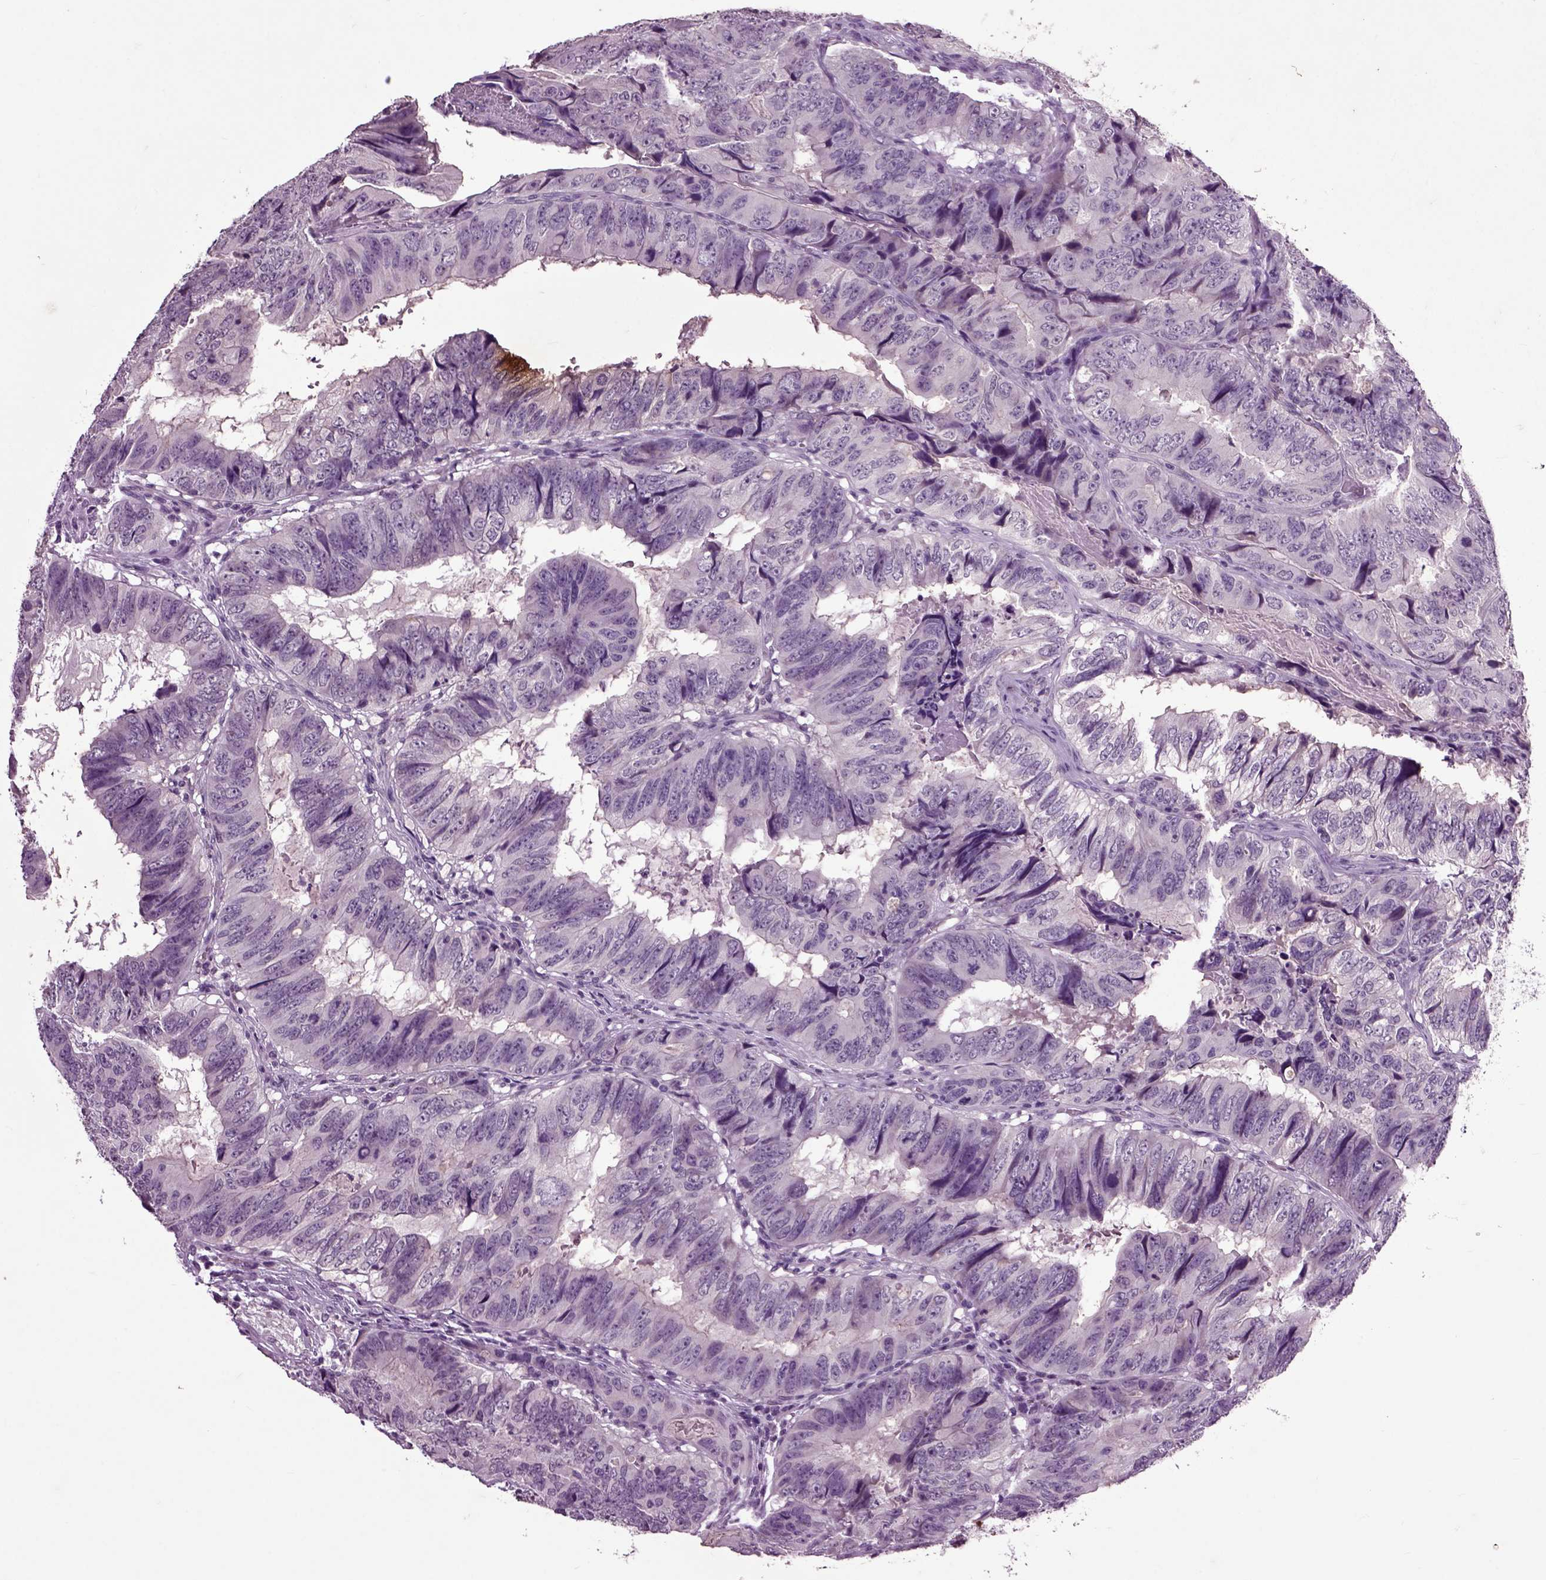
{"staining": {"intensity": "negative", "quantity": "none", "location": "none"}, "tissue": "colorectal cancer", "cell_type": "Tumor cells", "image_type": "cancer", "snomed": [{"axis": "morphology", "description": "Adenocarcinoma, NOS"}, {"axis": "topography", "description": "Colon"}], "caption": "DAB (3,3'-diaminobenzidine) immunohistochemical staining of human adenocarcinoma (colorectal) demonstrates no significant positivity in tumor cells. (DAB (3,3'-diaminobenzidine) immunohistochemistry with hematoxylin counter stain).", "gene": "CRHR1", "patient": {"sex": "male", "age": 79}}